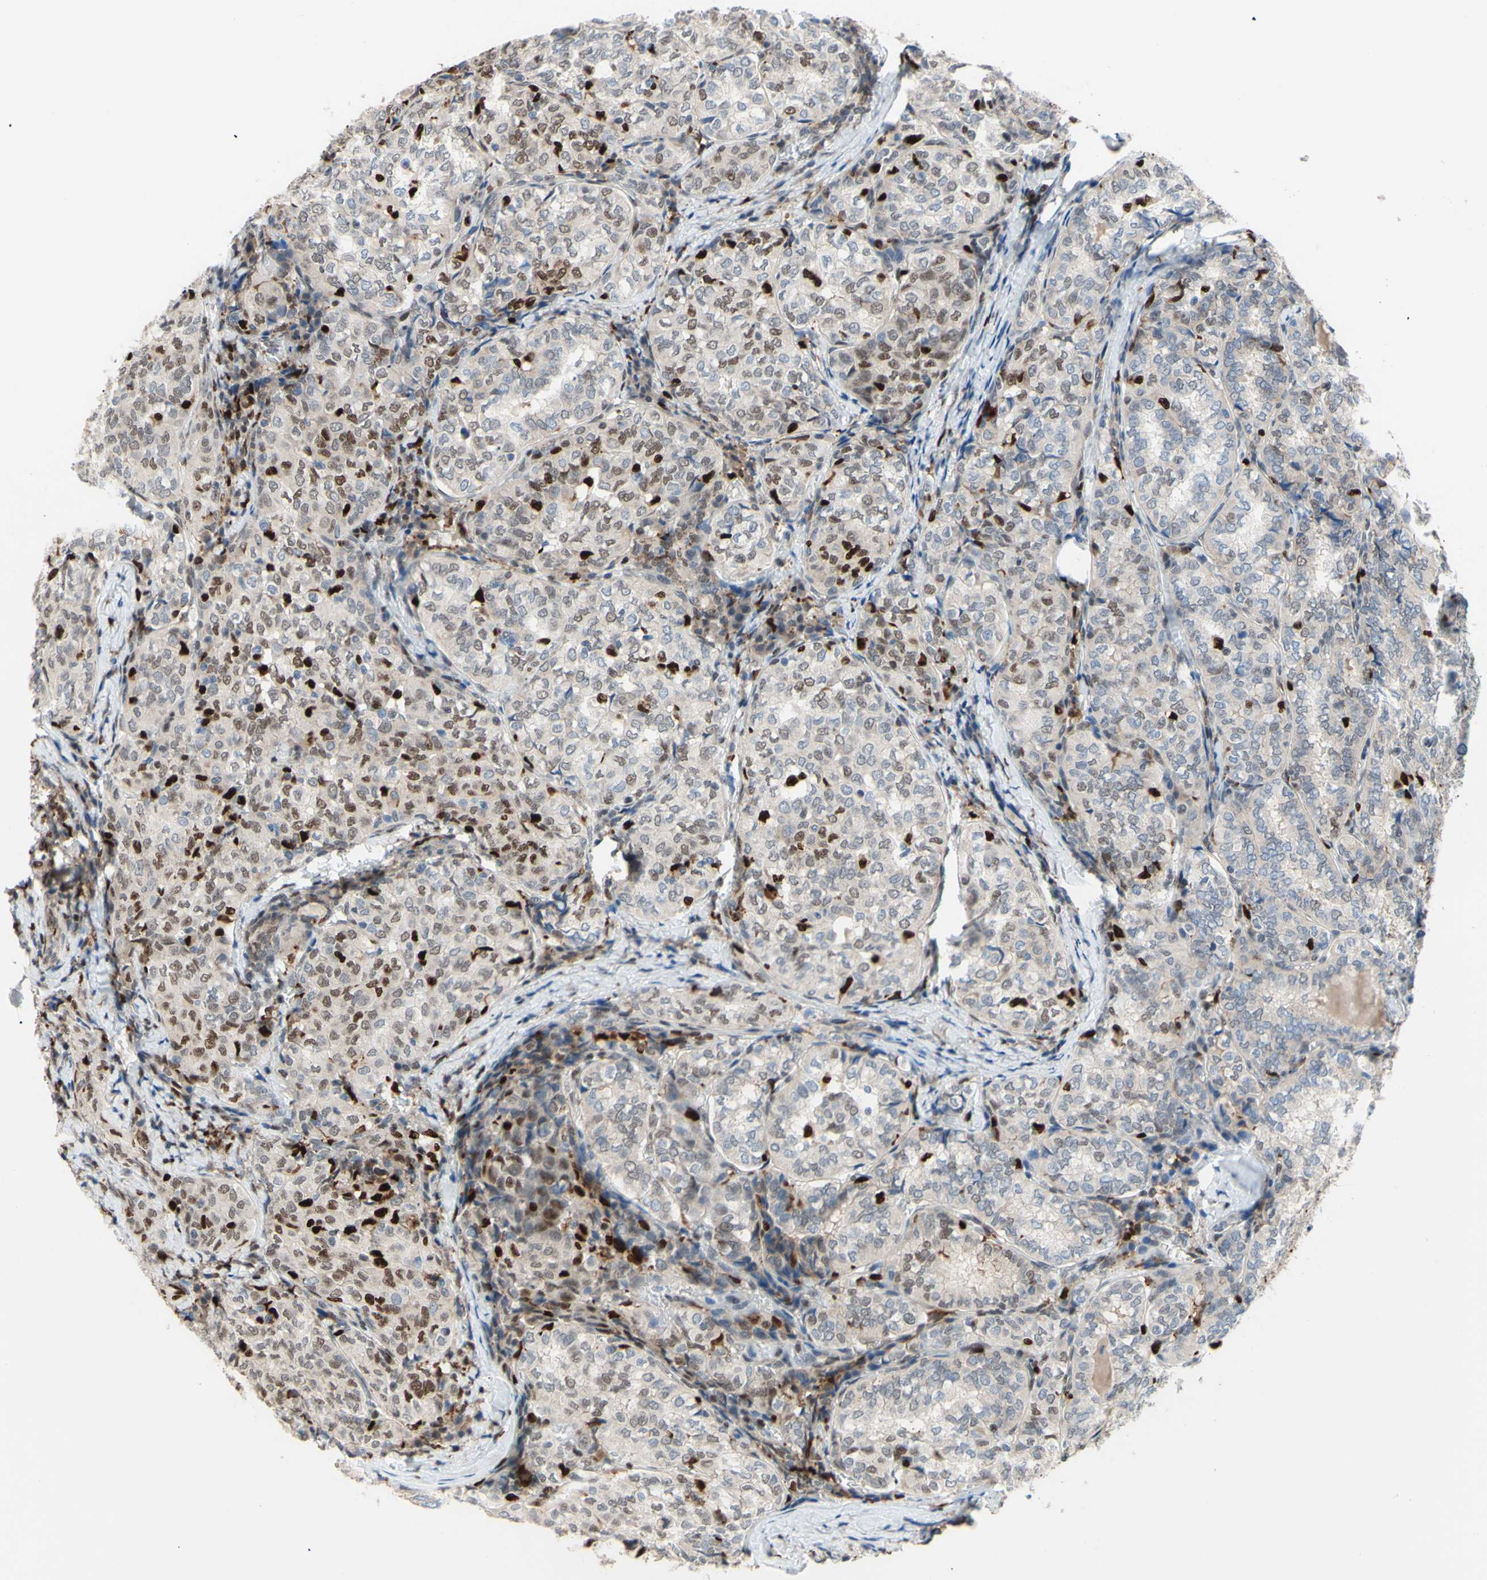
{"staining": {"intensity": "strong", "quantity": "25%-75%", "location": "cytoplasmic/membranous,nuclear"}, "tissue": "thyroid cancer", "cell_type": "Tumor cells", "image_type": "cancer", "snomed": [{"axis": "morphology", "description": "Normal tissue, NOS"}, {"axis": "morphology", "description": "Papillary adenocarcinoma, NOS"}, {"axis": "topography", "description": "Thyroid gland"}], "caption": "High-power microscopy captured an immunohistochemistry (IHC) image of thyroid cancer, revealing strong cytoplasmic/membranous and nuclear positivity in about 25%-75% of tumor cells.", "gene": "EED", "patient": {"sex": "female", "age": 30}}